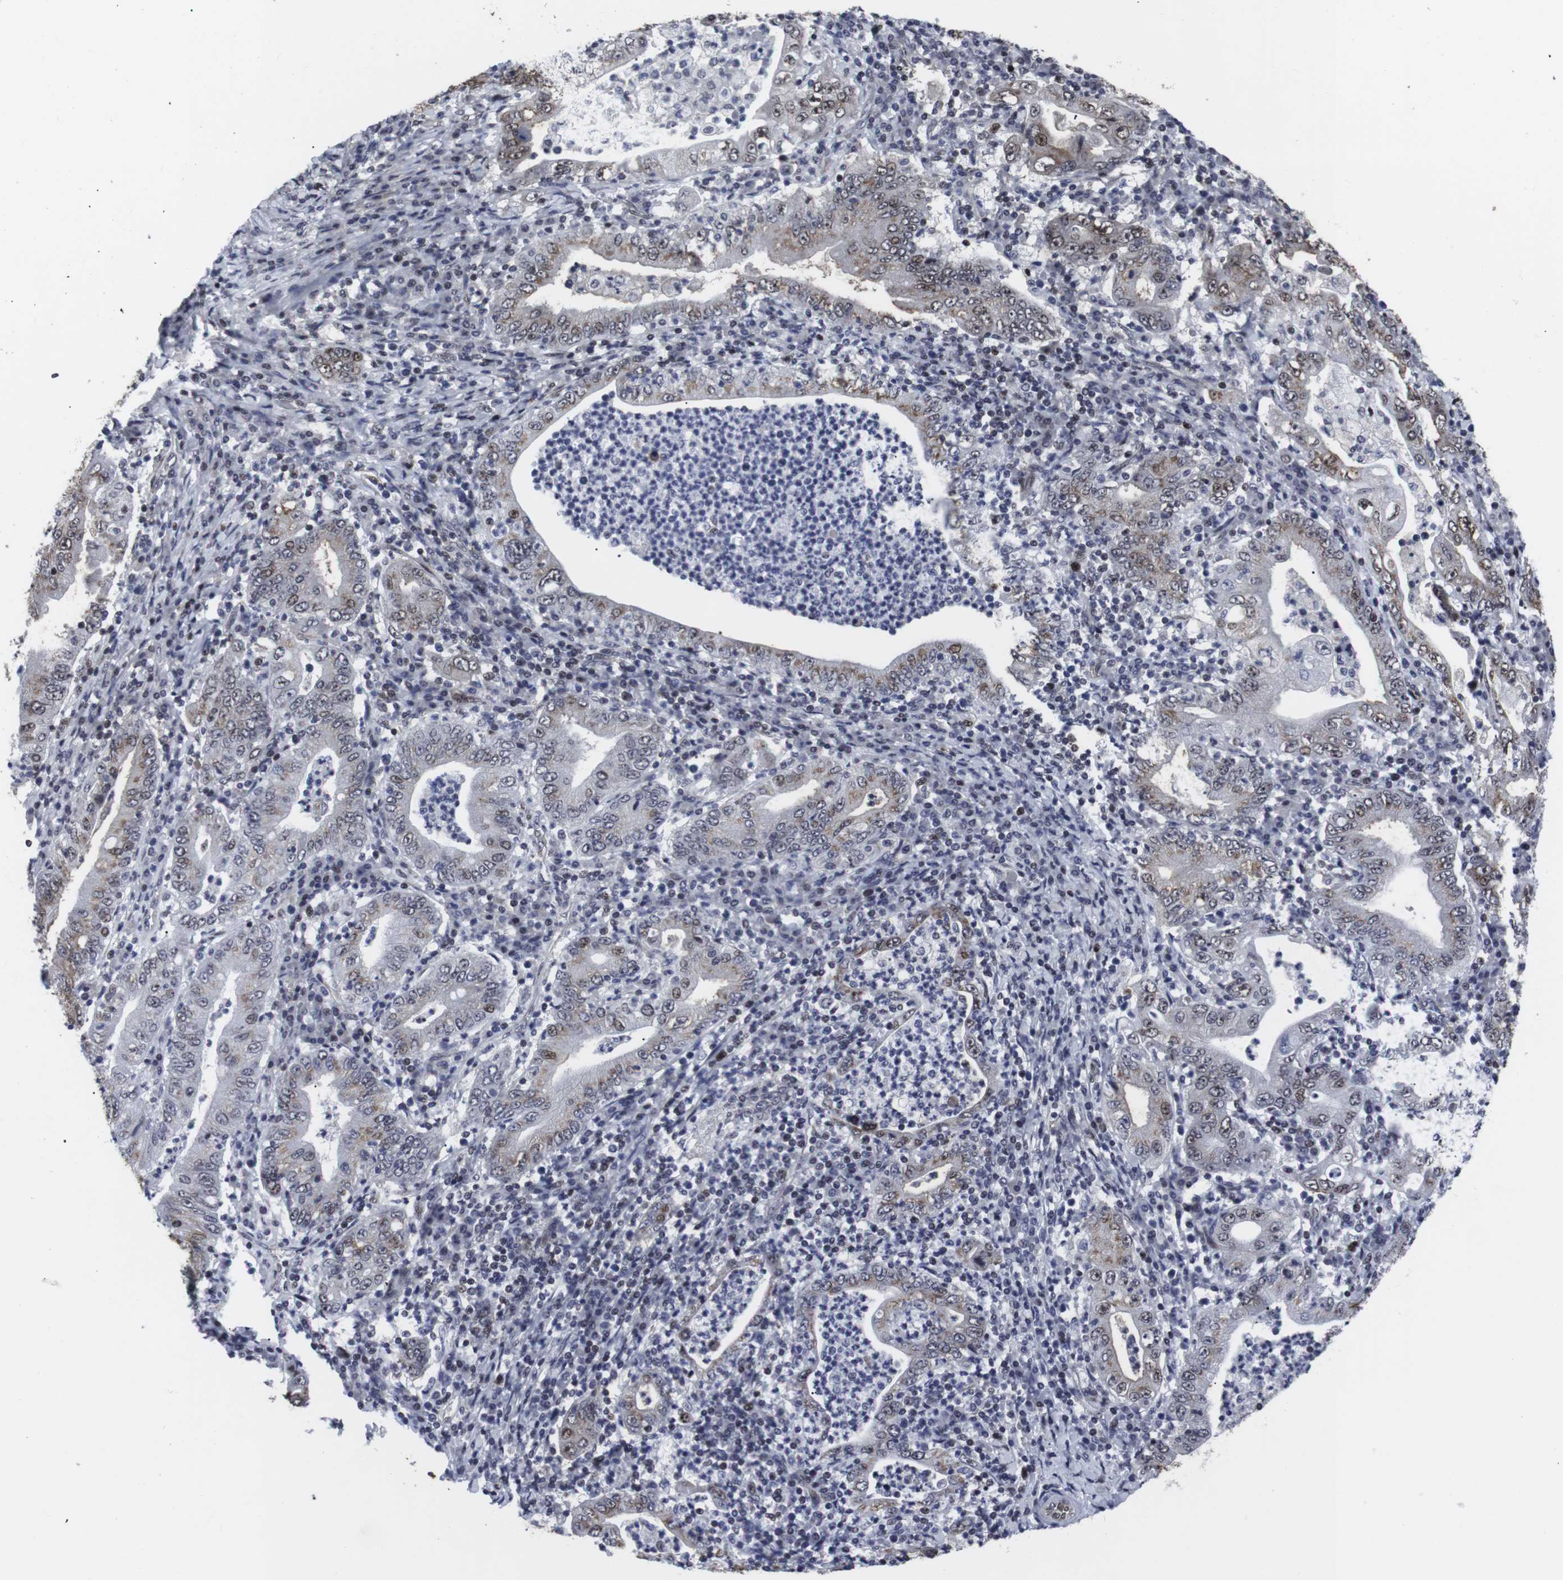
{"staining": {"intensity": "weak", "quantity": "25%-75%", "location": "cytoplasmic/membranous,nuclear"}, "tissue": "stomach cancer", "cell_type": "Tumor cells", "image_type": "cancer", "snomed": [{"axis": "morphology", "description": "Normal tissue, NOS"}, {"axis": "morphology", "description": "Adenocarcinoma, NOS"}, {"axis": "topography", "description": "Esophagus"}, {"axis": "topography", "description": "Stomach, upper"}, {"axis": "topography", "description": "Peripheral nerve tissue"}], "caption": "Immunohistochemical staining of stomach cancer demonstrates weak cytoplasmic/membranous and nuclear protein expression in approximately 25%-75% of tumor cells.", "gene": "MLH1", "patient": {"sex": "male", "age": 62}}